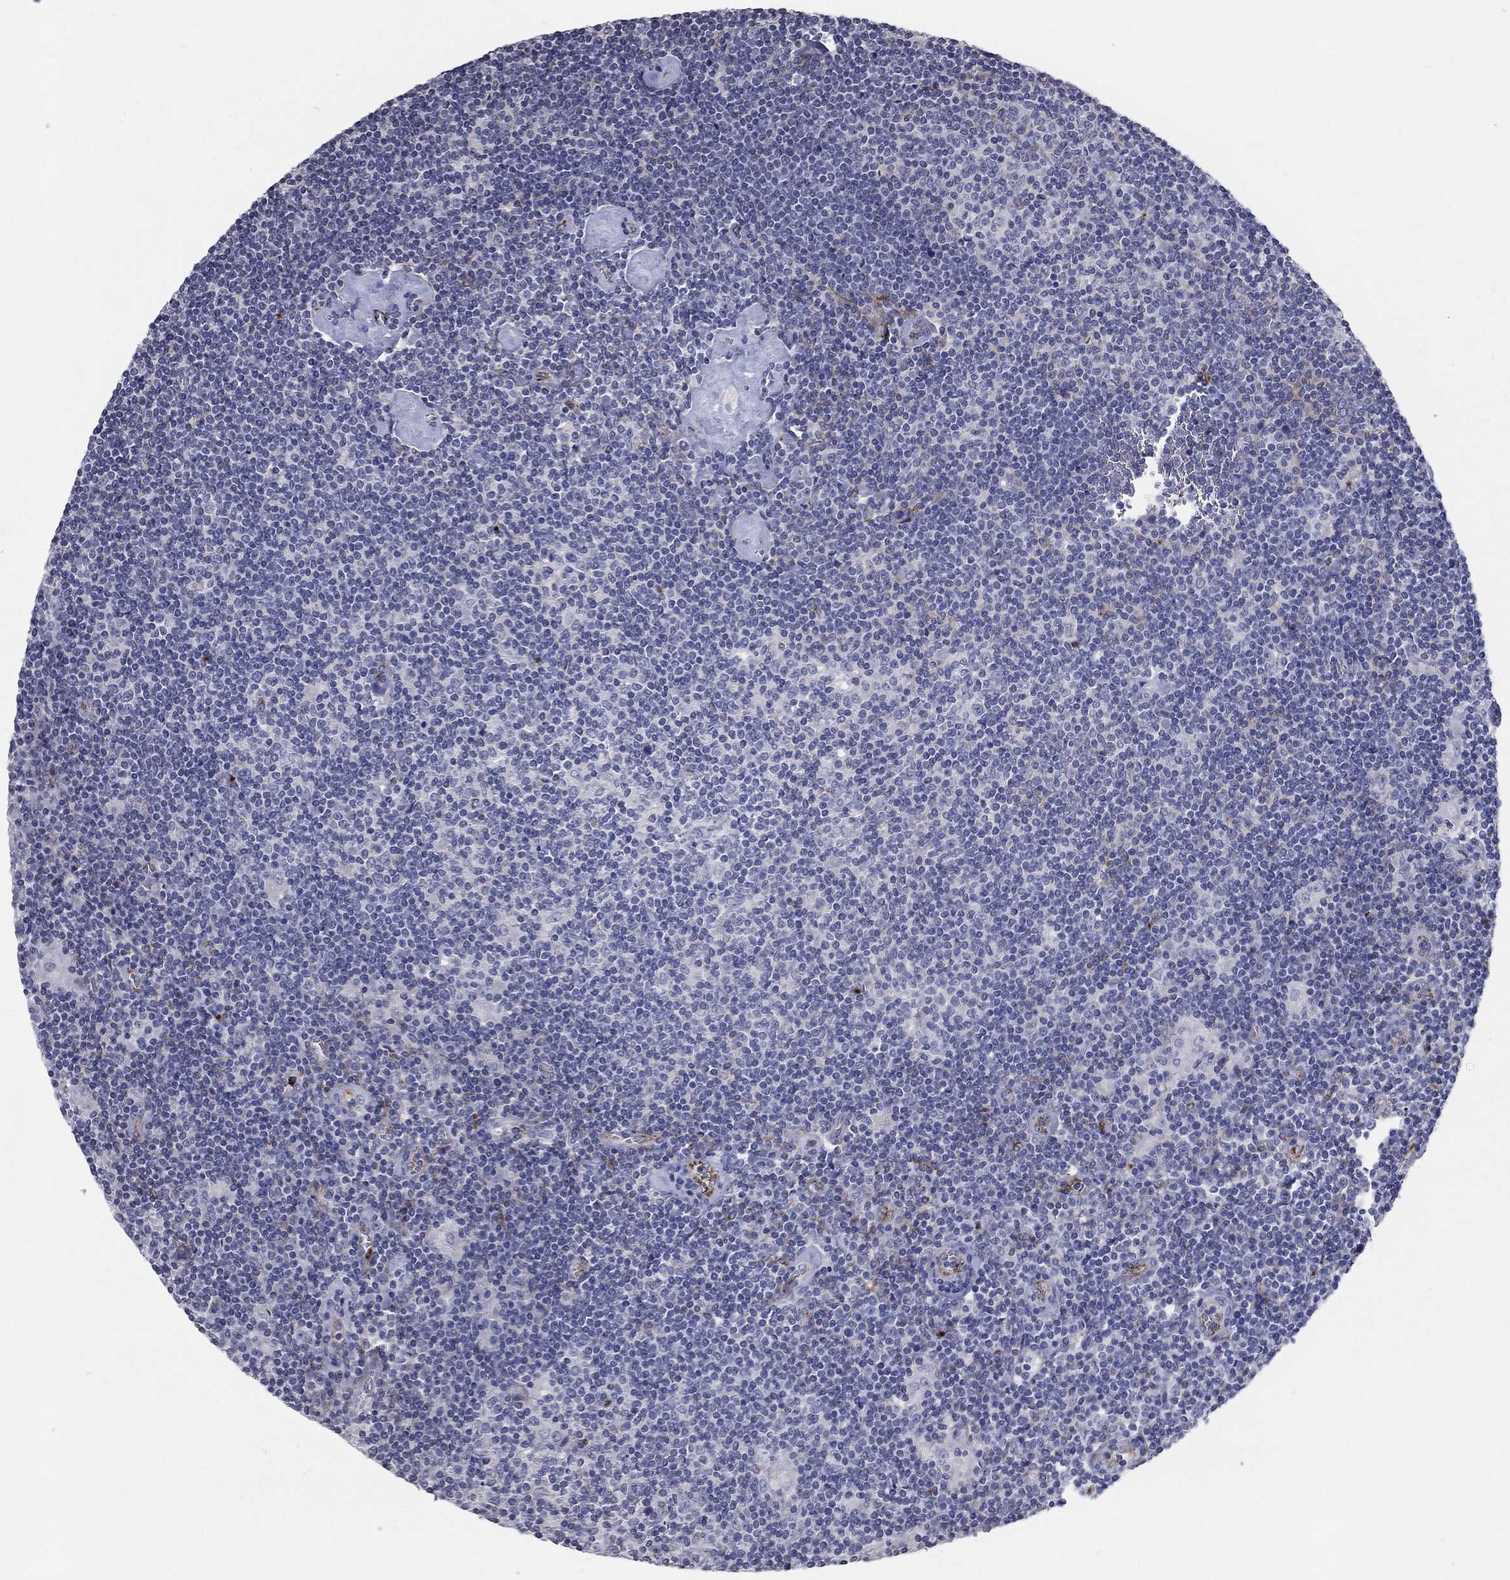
{"staining": {"intensity": "negative", "quantity": "none", "location": "none"}, "tissue": "lymphoma", "cell_type": "Tumor cells", "image_type": "cancer", "snomed": [{"axis": "morphology", "description": "Hodgkin's disease, NOS"}, {"axis": "topography", "description": "Lymph node"}], "caption": "Human lymphoma stained for a protein using immunohistochemistry shows no staining in tumor cells.", "gene": "TINAG", "patient": {"sex": "male", "age": 40}}